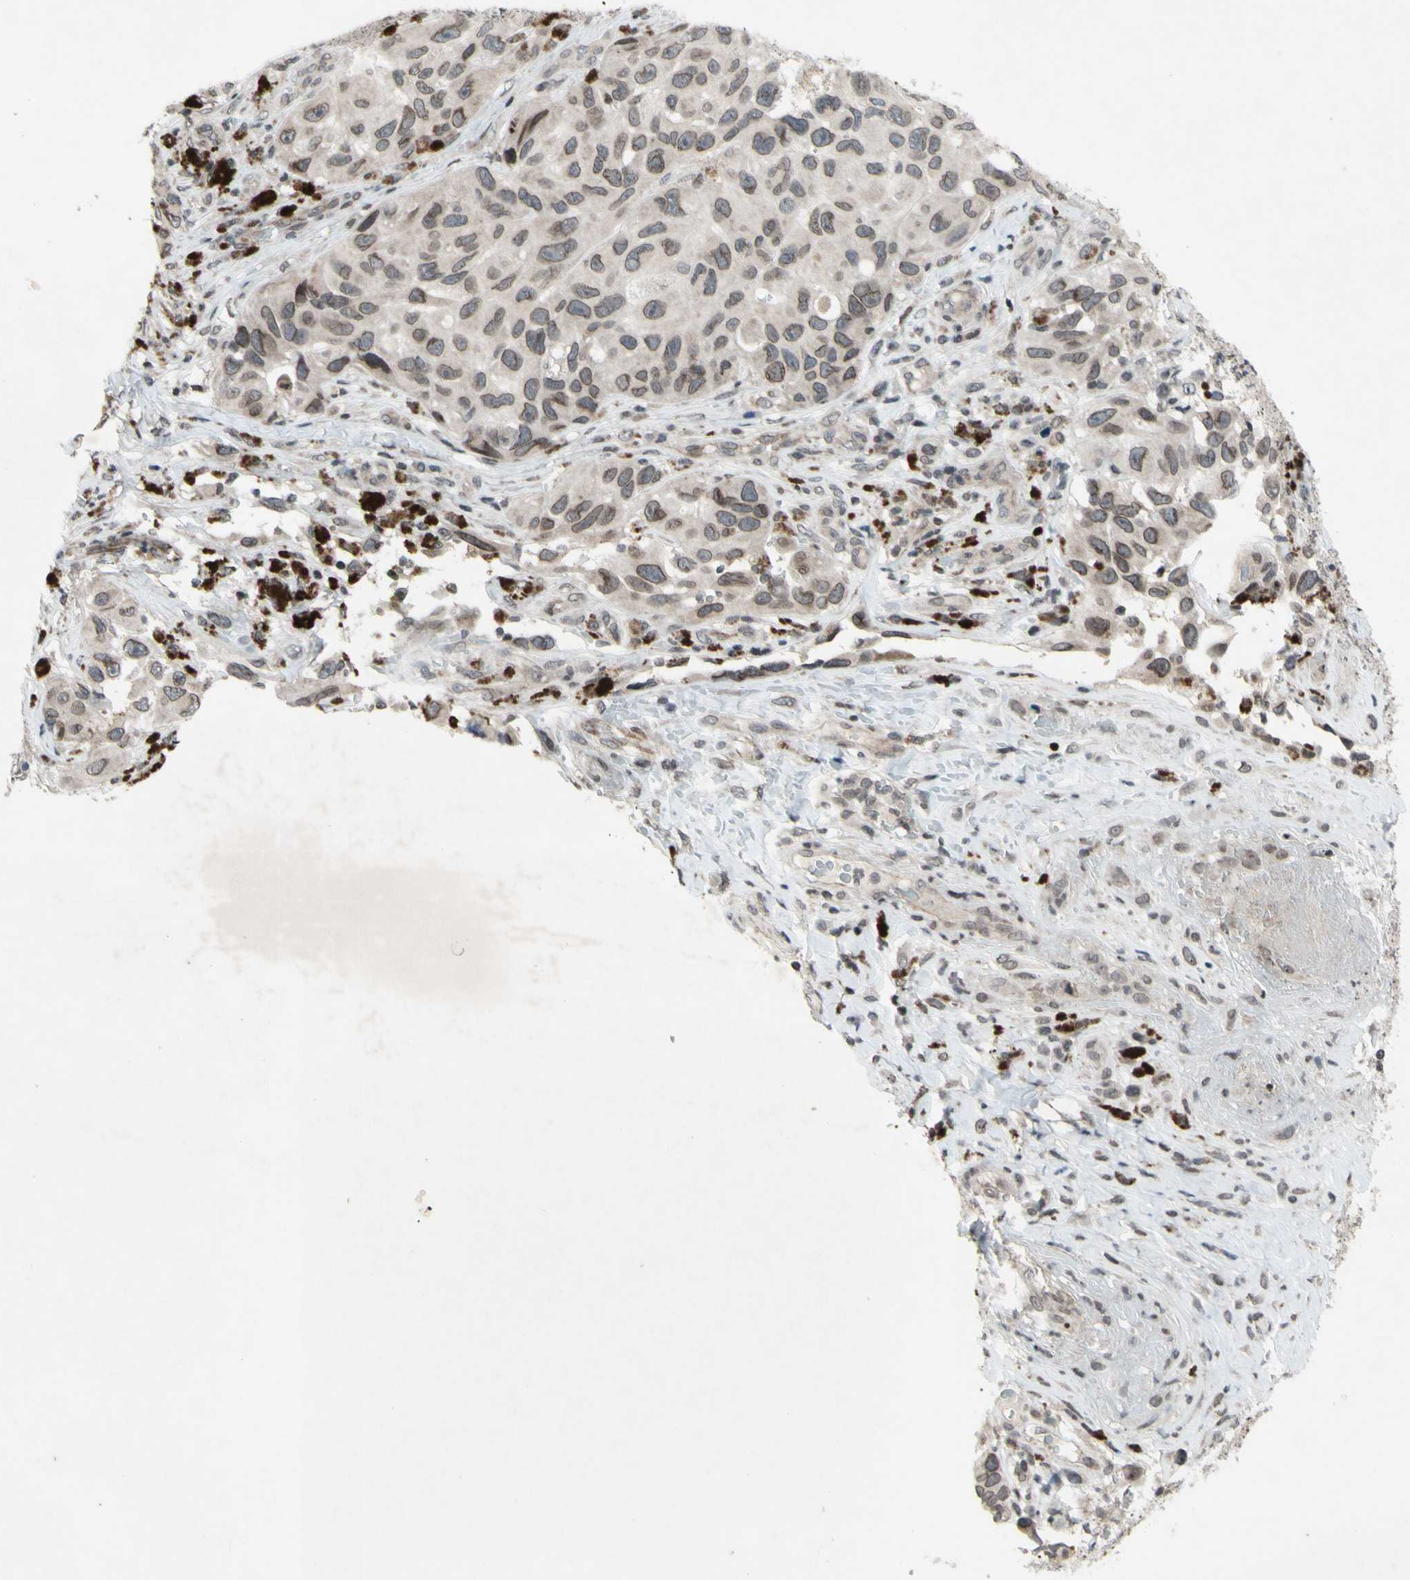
{"staining": {"intensity": "weak", "quantity": ">75%", "location": "cytoplasmic/membranous,nuclear"}, "tissue": "melanoma", "cell_type": "Tumor cells", "image_type": "cancer", "snomed": [{"axis": "morphology", "description": "Malignant melanoma, NOS"}, {"axis": "topography", "description": "Skin"}], "caption": "Immunohistochemical staining of malignant melanoma reveals weak cytoplasmic/membranous and nuclear protein expression in about >75% of tumor cells. Immunohistochemistry (ihc) stains the protein in brown and the nuclei are stained blue.", "gene": "XPO1", "patient": {"sex": "female", "age": 73}}